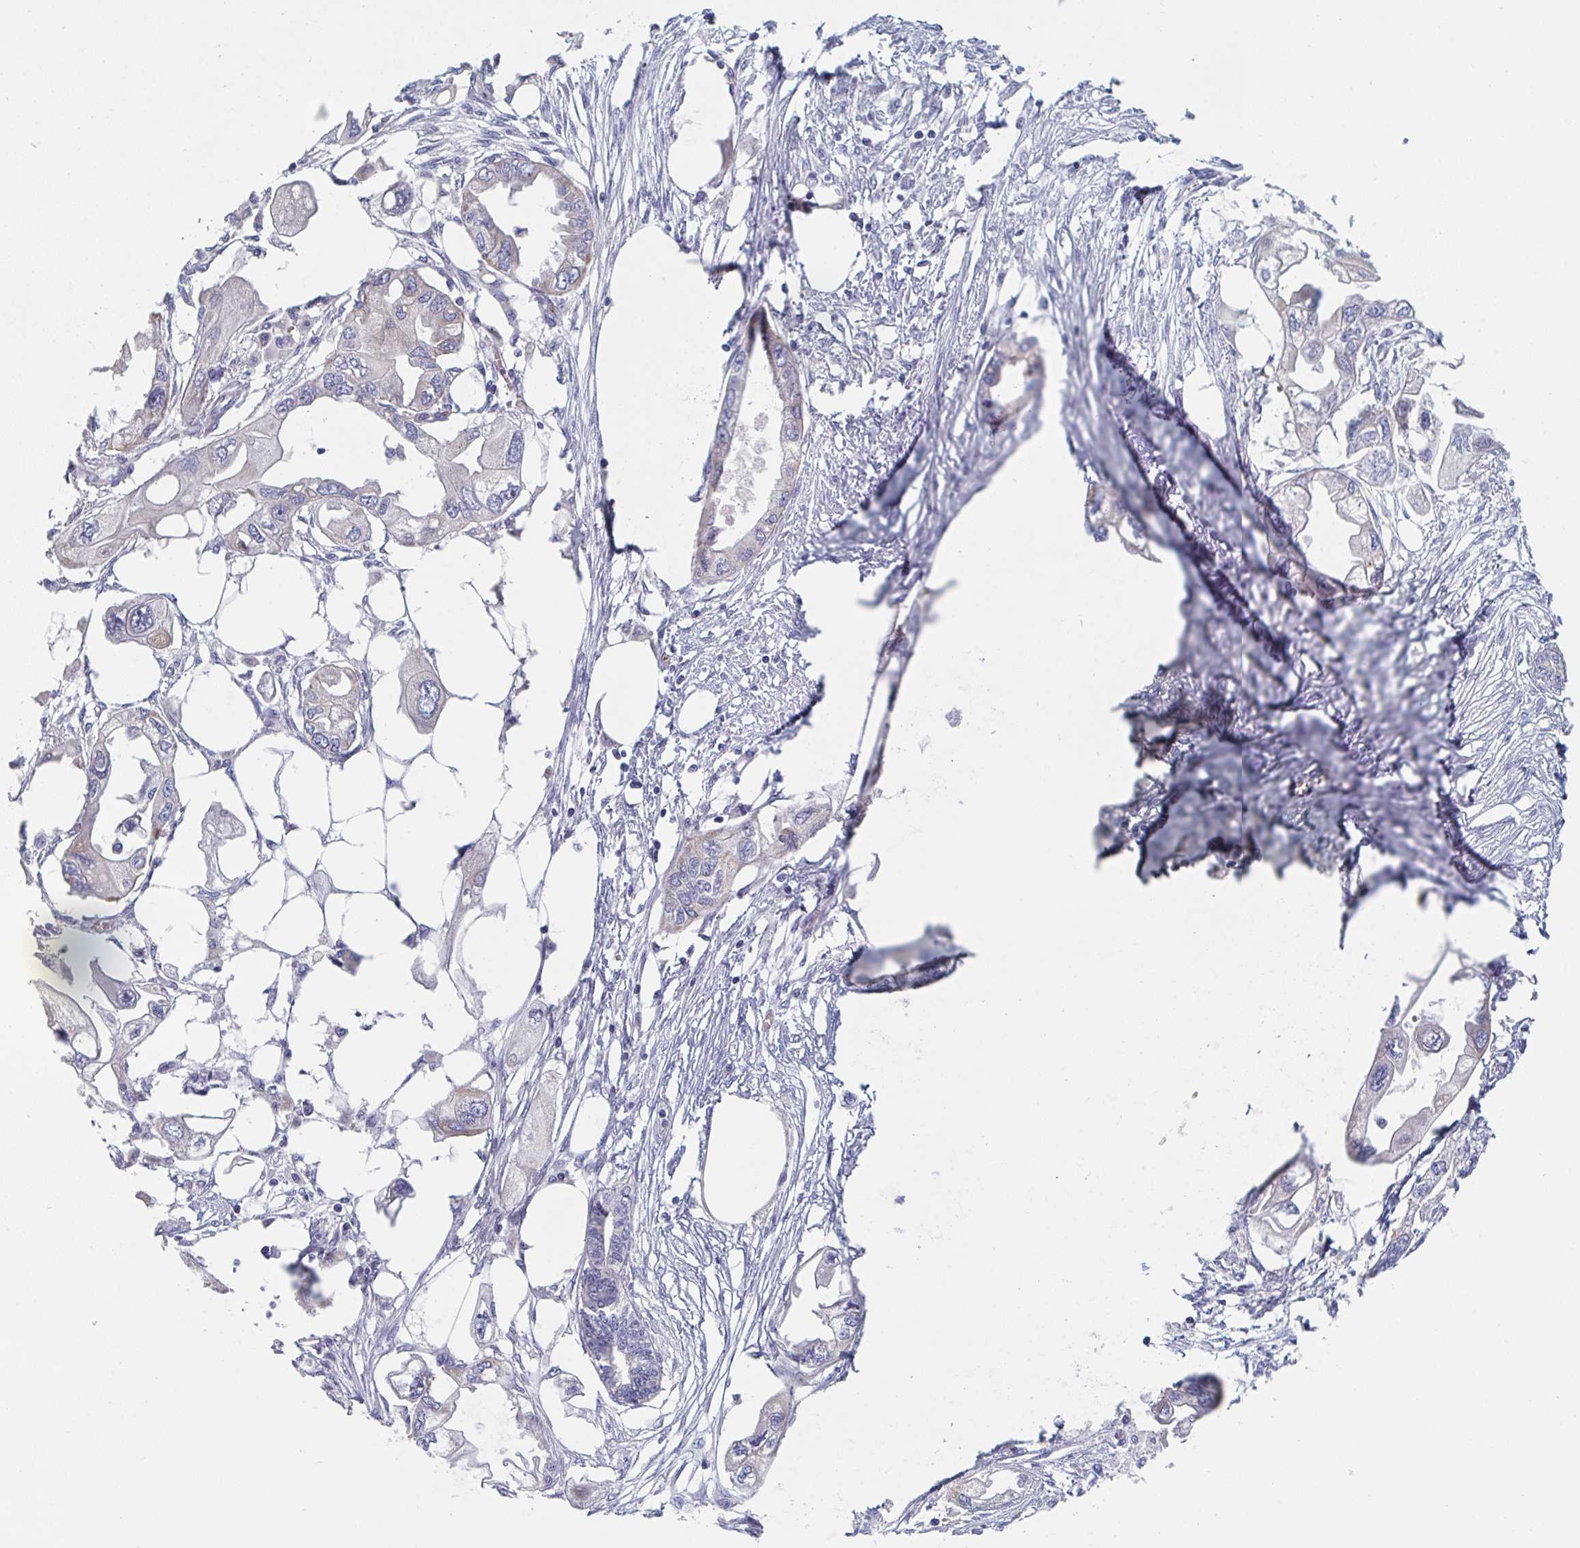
{"staining": {"intensity": "negative", "quantity": "none", "location": "none"}, "tissue": "endometrial cancer", "cell_type": "Tumor cells", "image_type": "cancer", "snomed": [{"axis": "morphology", "description": "Adenocarcinoma, NOS"}, {"axis": "morphology", "description": "Adenocarcinoma, metastatic, NOS"}, {"axis": "topography", "description": "Adipose tissue"}, {"axis": "topography", "description": "Endometrium"}], "caption": "Tumor cells are negative for protein expression in human adenocarcinoma (endometrial). The staining is performed using DAB brown chromogen with nuclei counter-stained in using hematoxylin.", "gene": "ABHD16A", "patient": {"sex": "female", "age": 67}}